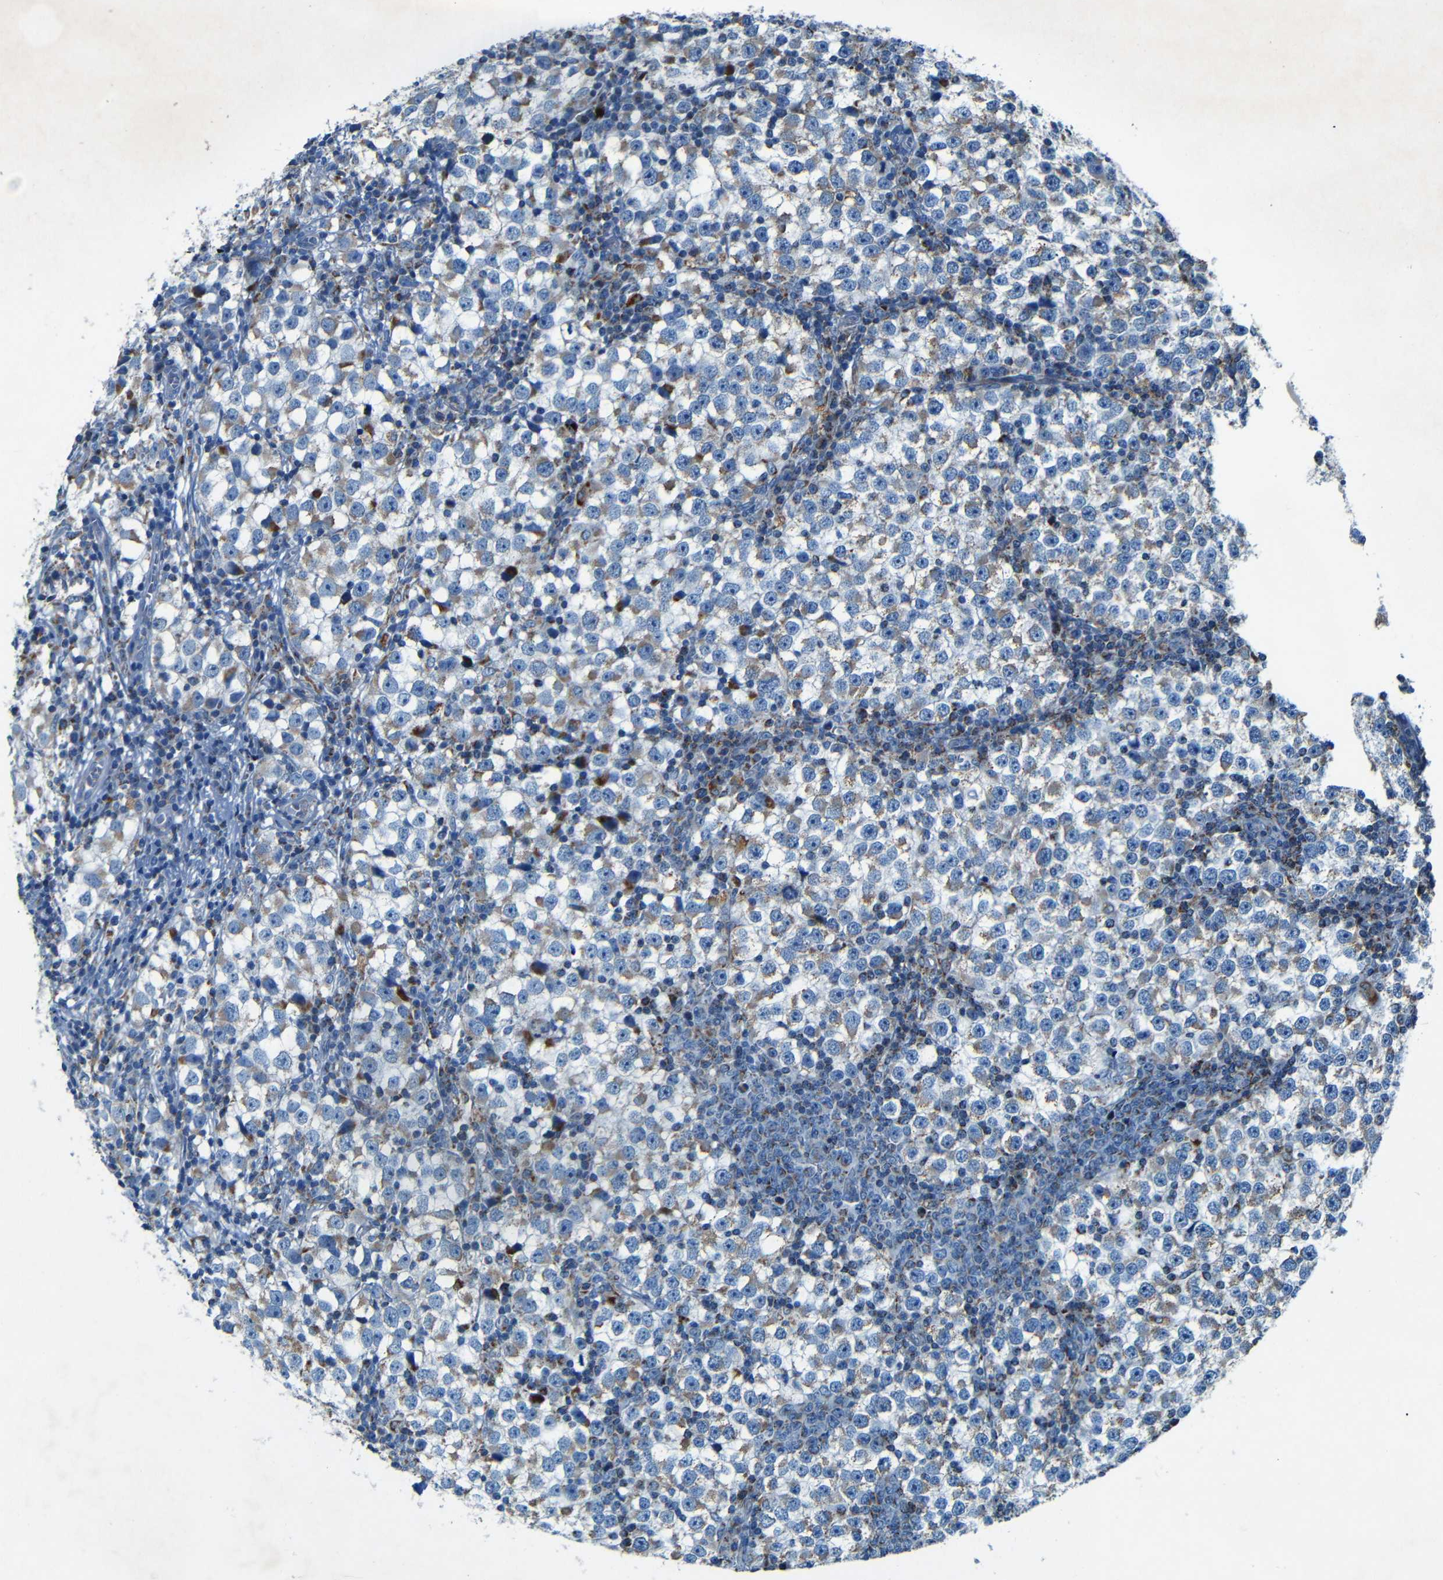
{"staining": {"intensity": "moderate", "quantity": "25%-75%", "location": "cytoplasmic/membranous"}, "tissue": "testis cancer", "cell_type": "Tumor cells", "image_type": "cancer", "snomed": [{"axis": "morphology", "description": "Seminoma, NOS"}, {"axis": "topography", "description": "Testis"}], "caption": "A brown stain shows moderate cytoplasmic/membranous expression of a protein in testis seminoma tumor cells. The protein of interest is shown in brown color, while the nuclei are stained blue.", "gene": "WSCD2", "patient": {"sex": "male", "age": 65}}